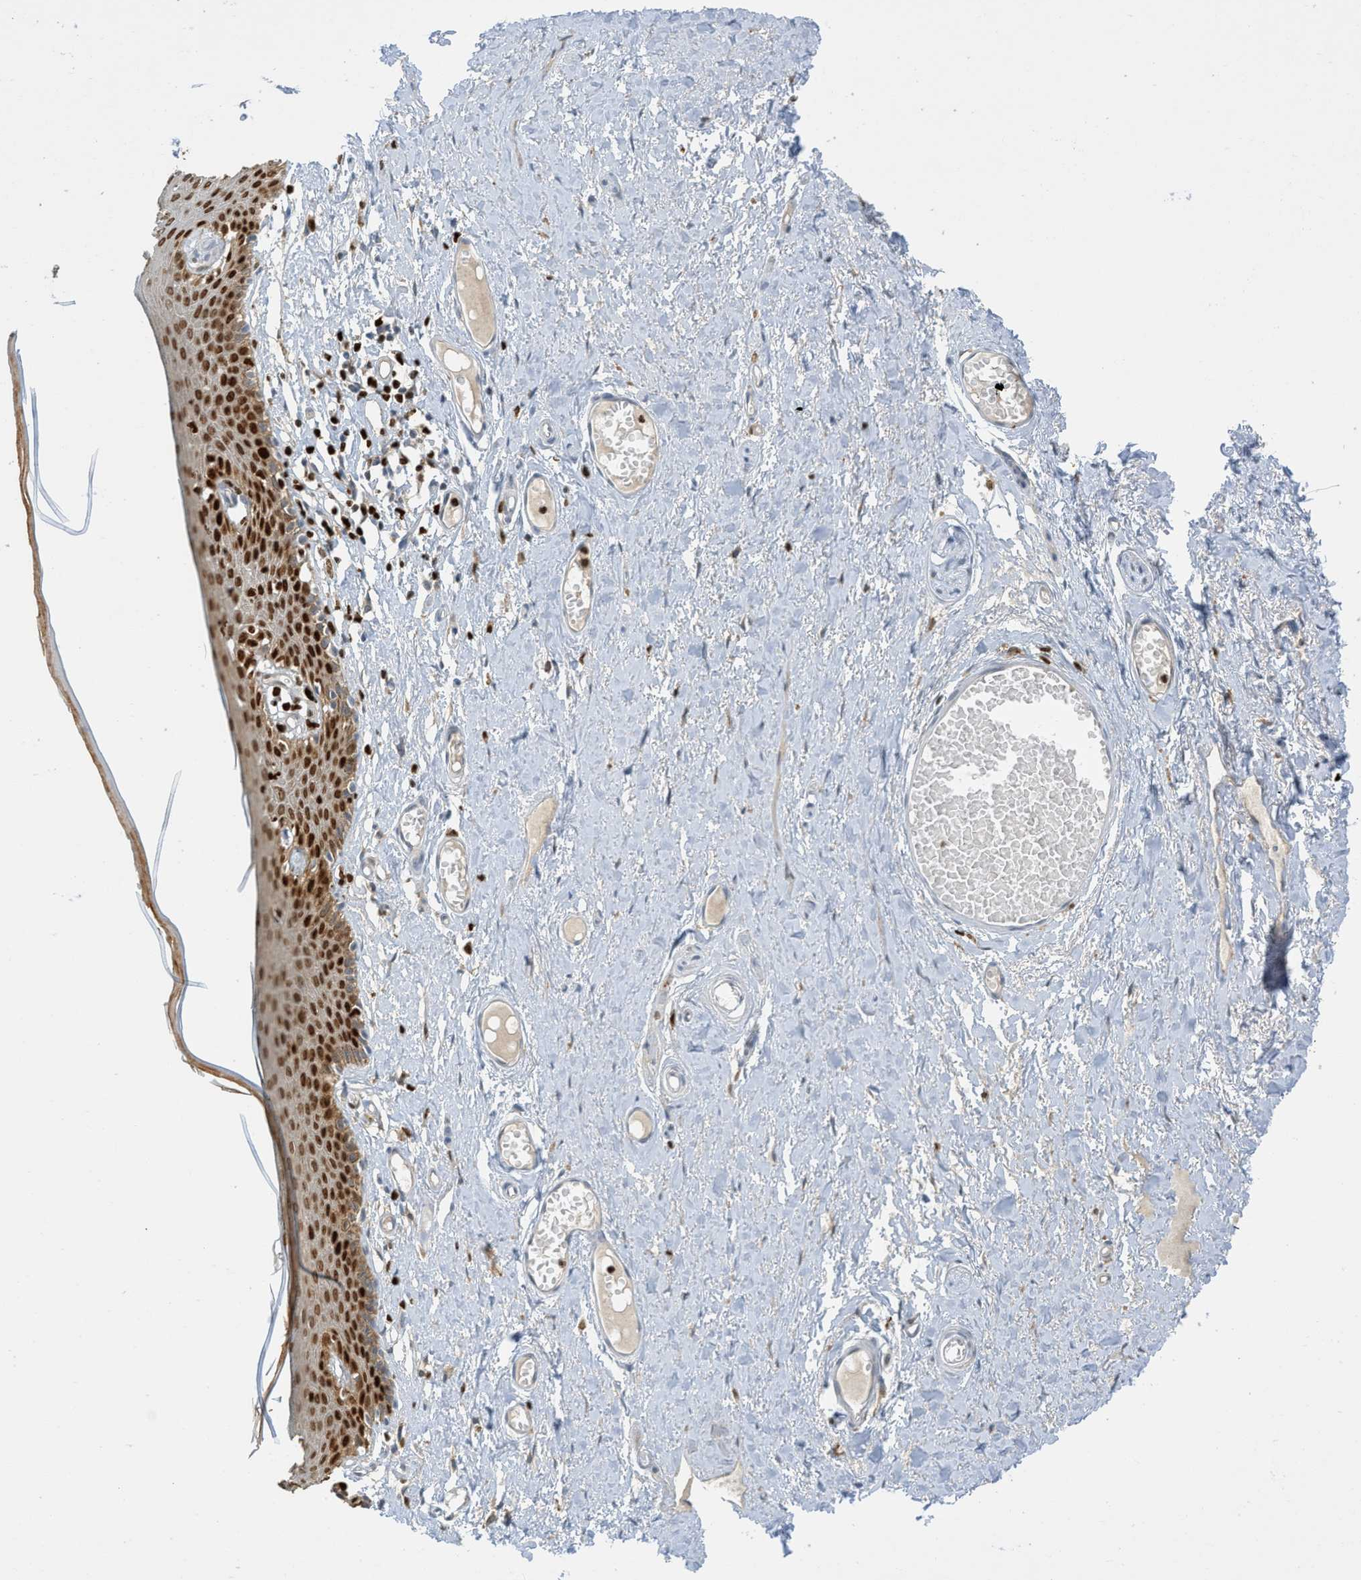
{"staining": {"intensity": "strong", "quantity": ">75%", "location": "cytoplasmic/membranous,nuclear"}, "tissue": "skin", "cell_type": "Epidermal cells", "image_type": "normal", "snomed": [{"axis": "morphology", "description": "Normal tissue, NOS"}, {"axis": "topography", "description": "Adipose tissue"}, {"axis": "topography", "description": "Vascular tissue"}, {"axis": "topography", "description": "Anal"}, {"axis": "topography", "description": "Peripheral nerve tissue"}], "caption": "This is an image of immunohistochemistry staining of normal skin, which shows strong positivity in the cytoplasmic/membranous,nuclear of epidermal cells.", "gene": "SH3D19", "patient": {"sex": "female", "age": 54}}